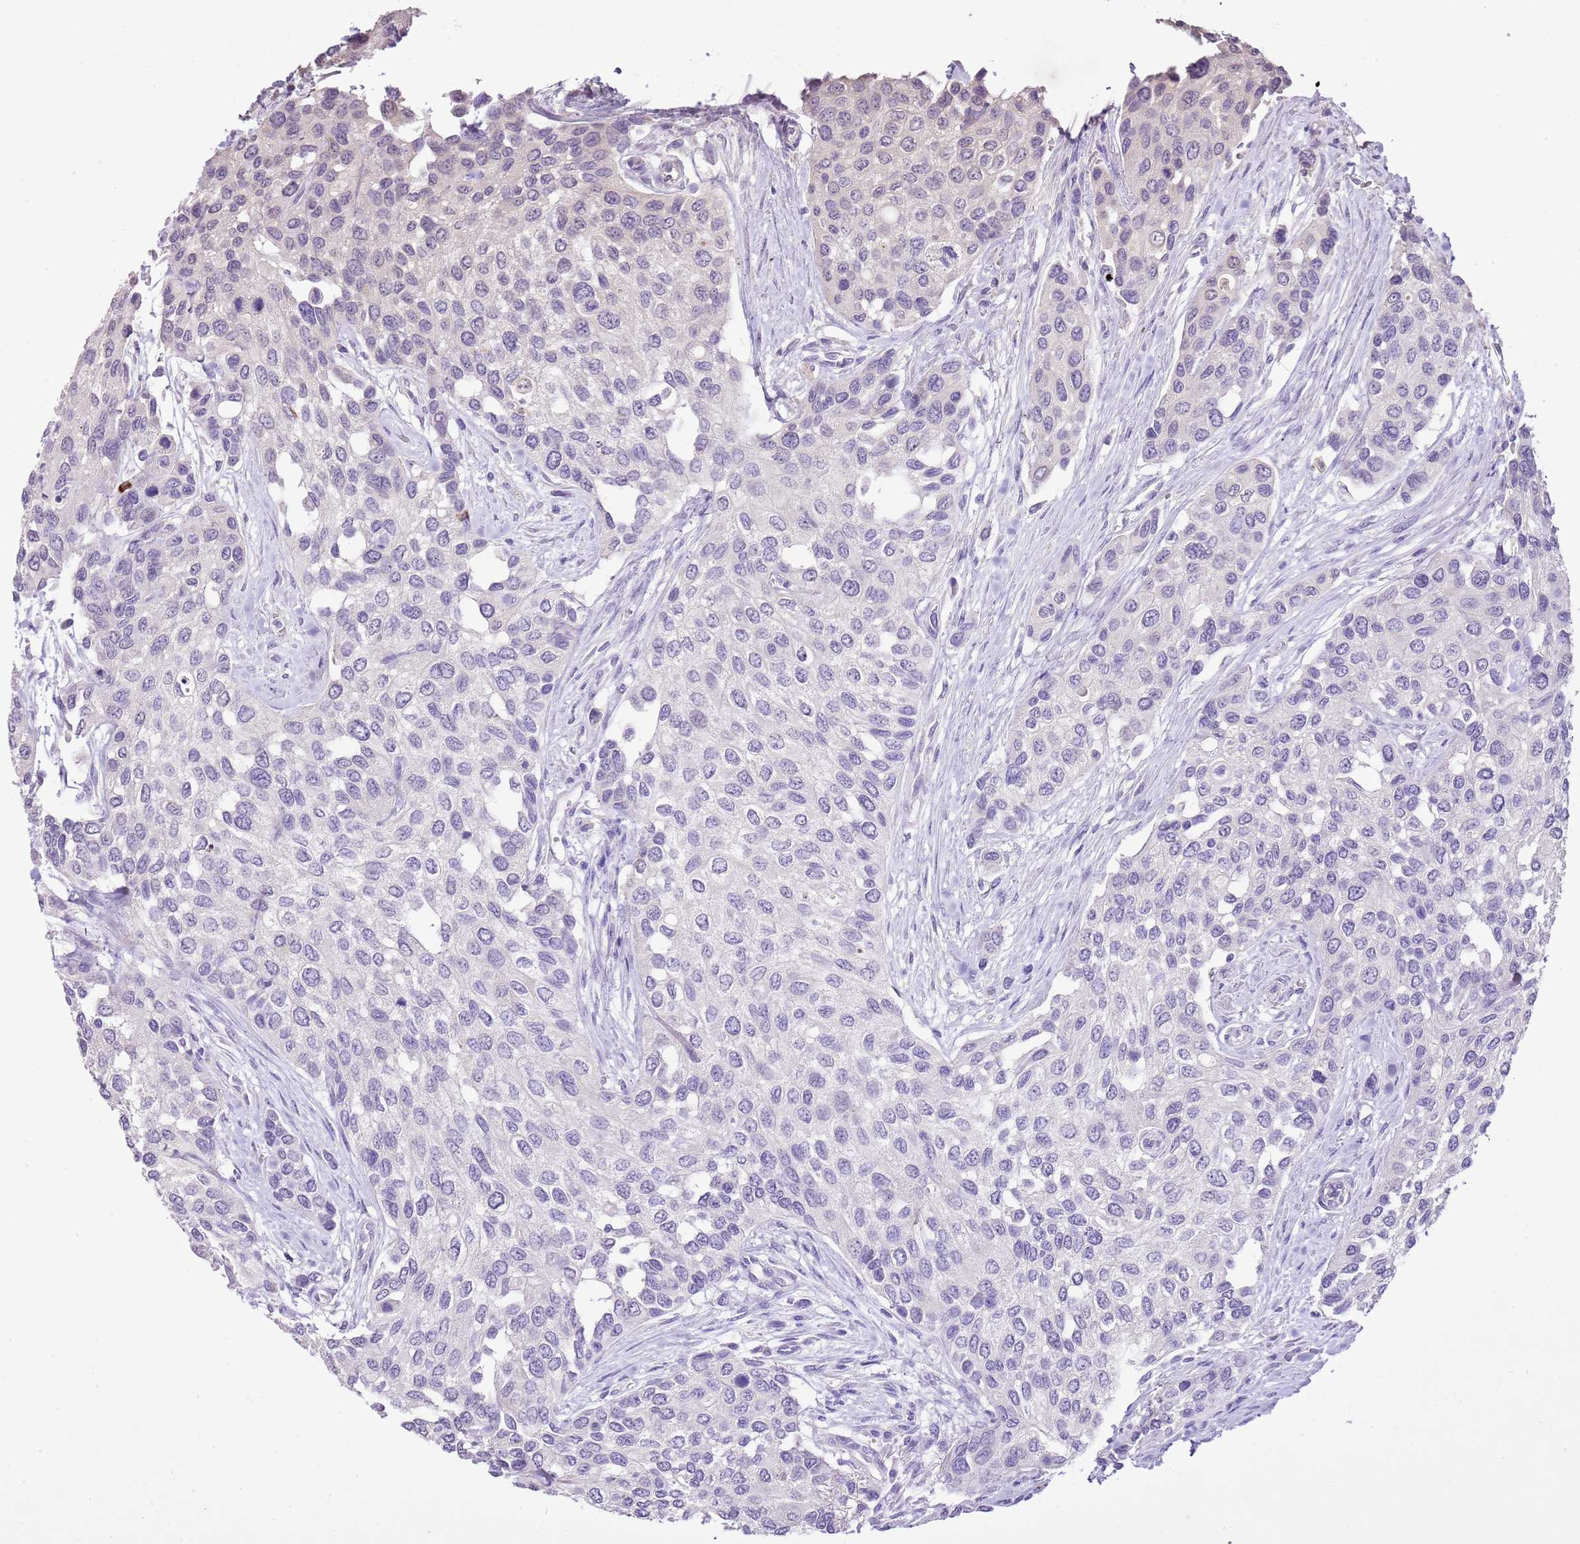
{"staining": {"intensity": "negative", "quantity": "none", "location": "none"}, "tissue": "urothelial cancer", "cell_type": "Tumor cells", "image_type": "cancer", "snomed": [{"axis": "morphology", "description": "Normal tissue, NOS"}, {"axis": "morphology", "description": "Urothelial carcinoma, High grade"}, {"axis": "topography", "description": "Vascular tissue"}, {"axis": "topography", "description": "Urinary bladder"}], "caption": "This micrograph is of urothelial cancer stained with immunohistochemistry (IHC) to label a protein in brown with the nuclei are counter-stained blue. There is no expression in tumor cells.", "gene": "XPO7", "patient": {"sex": "female", "age": 56}}